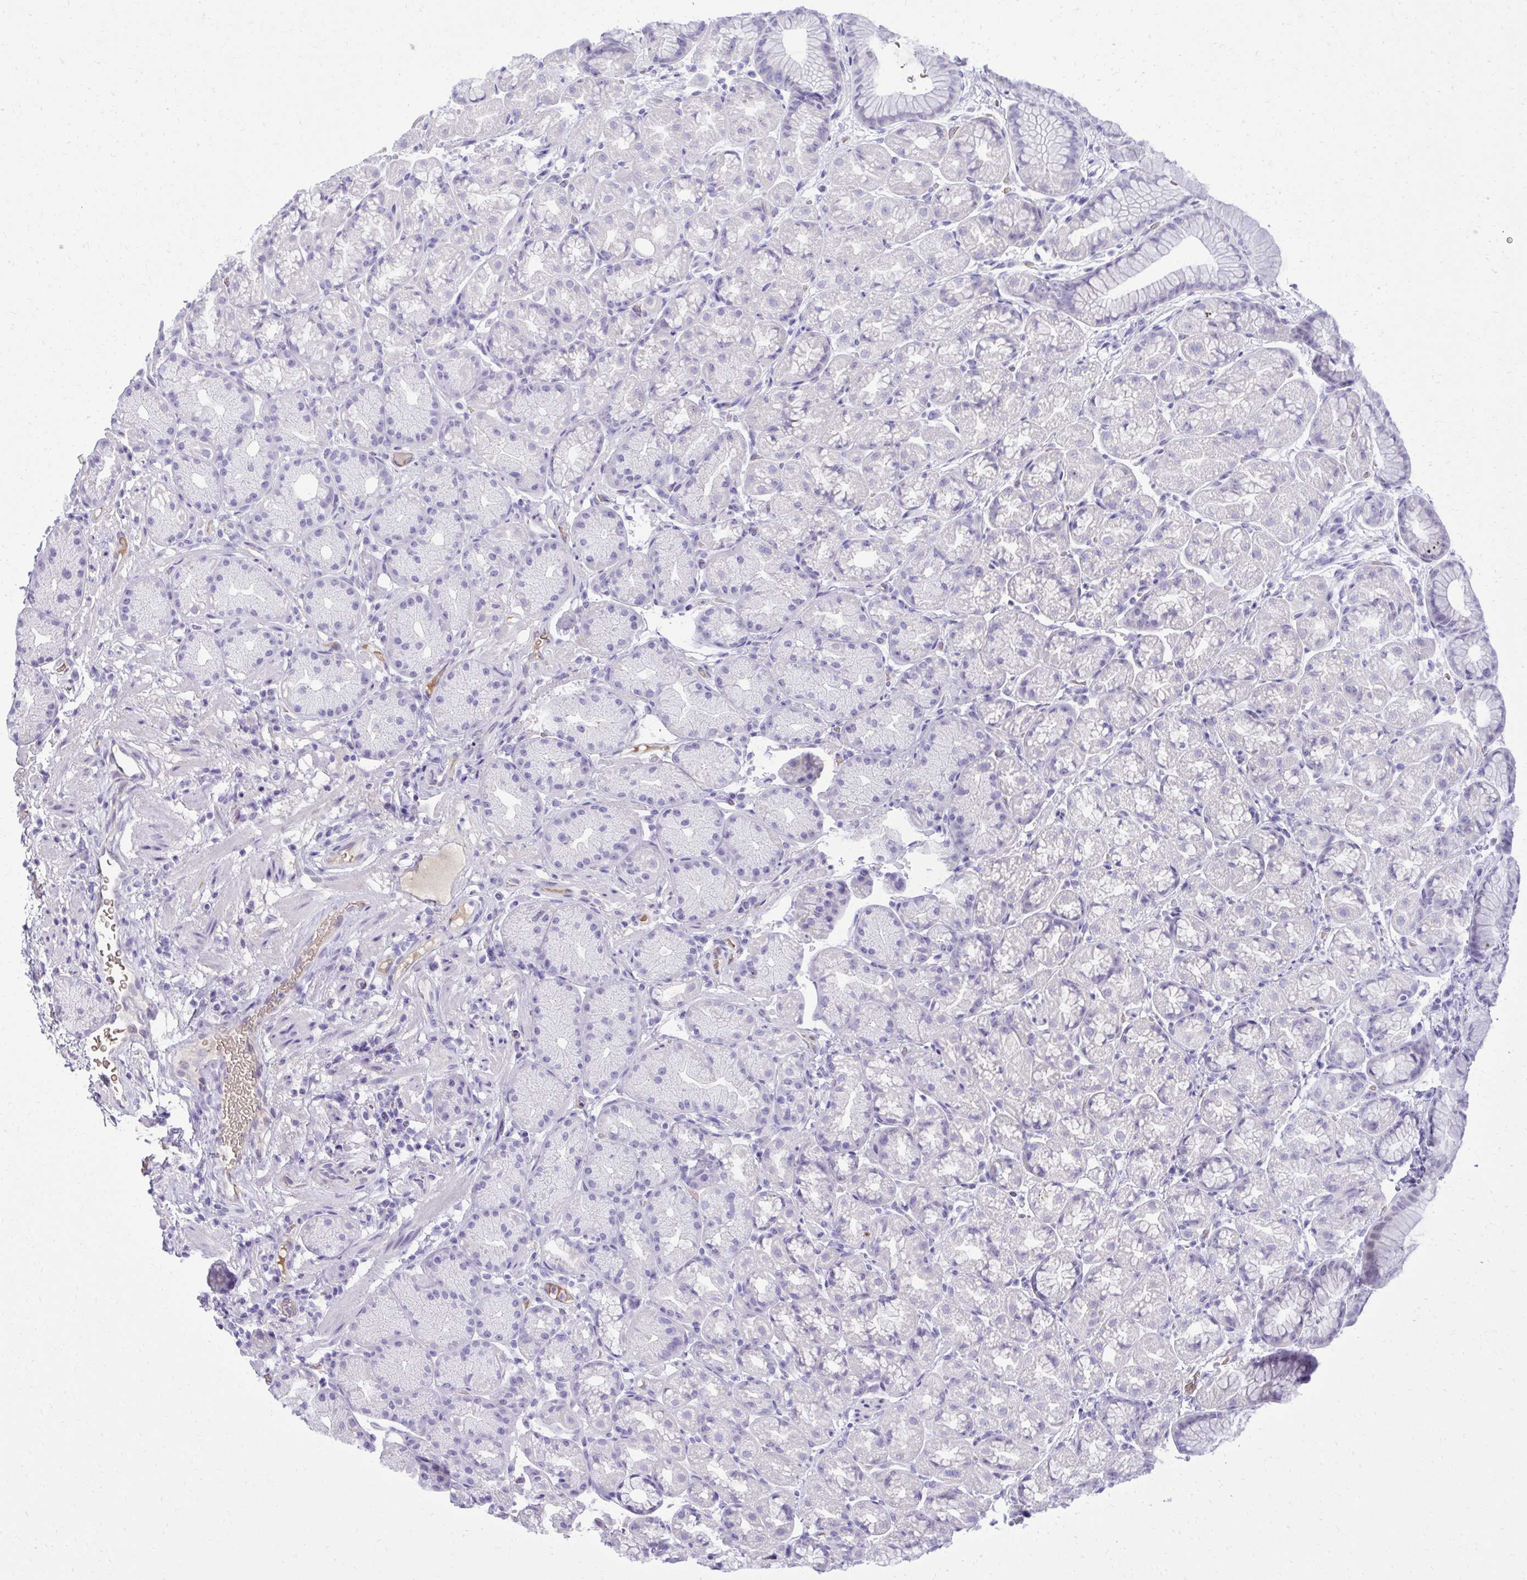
{"staining": {"intensity": "negative", "quantity": "none", "location": "none"}, "tissue": "stomach", "cell_type": "Glandular cells", "image_type": "normal", "snomed": [{"axis": "morphology", "description": "Normal tissue, NOS"}, {"axis": "topography", "description": "Stomach, lower"}], "caption": "Immunohistochemistry micrograph of benign human stomach stained for a protein (brown), which reveals no expression in glandular cells.", "gene": "PITPNM3", "patient": {"sex": "male", "age": 67}}